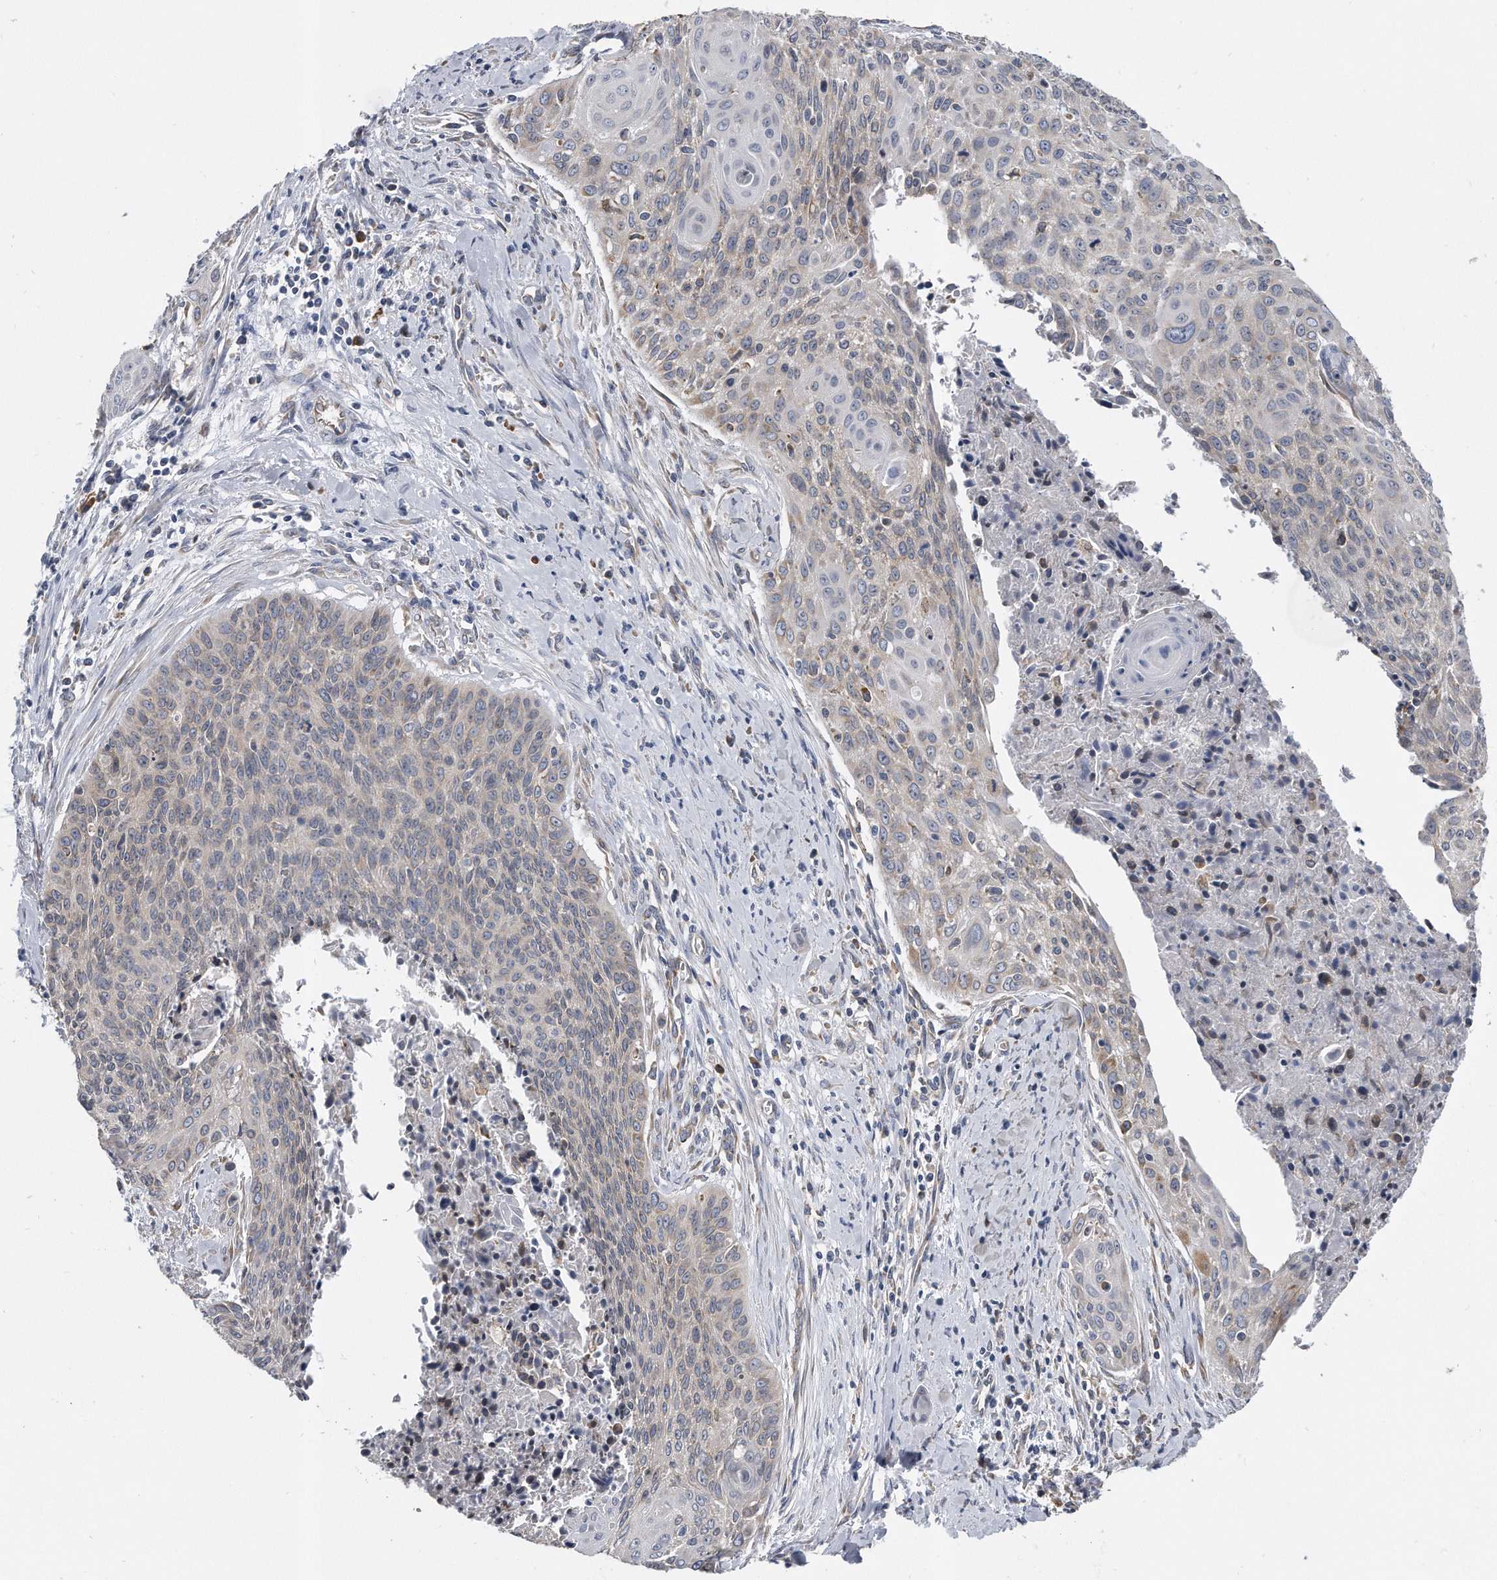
{"staining": {"intensity": "negative", "quantity": "none", "location": "none"}, "tissue": "cervical cancer", "cell_type": "Tumor cells", "image_type": "cancer", "snomed": [{"axis": "morphology", "description": "Squamous cell carcinoma, NOS"}, {"axis": "topography", "description": "Cervix"}], "caption": "Micrograph shows no protein expression in tumor cells of cervical squamous cell carcinoma tissue.", "gene": "CCDC47", "patient": {"sex": "female", "age": 55}}